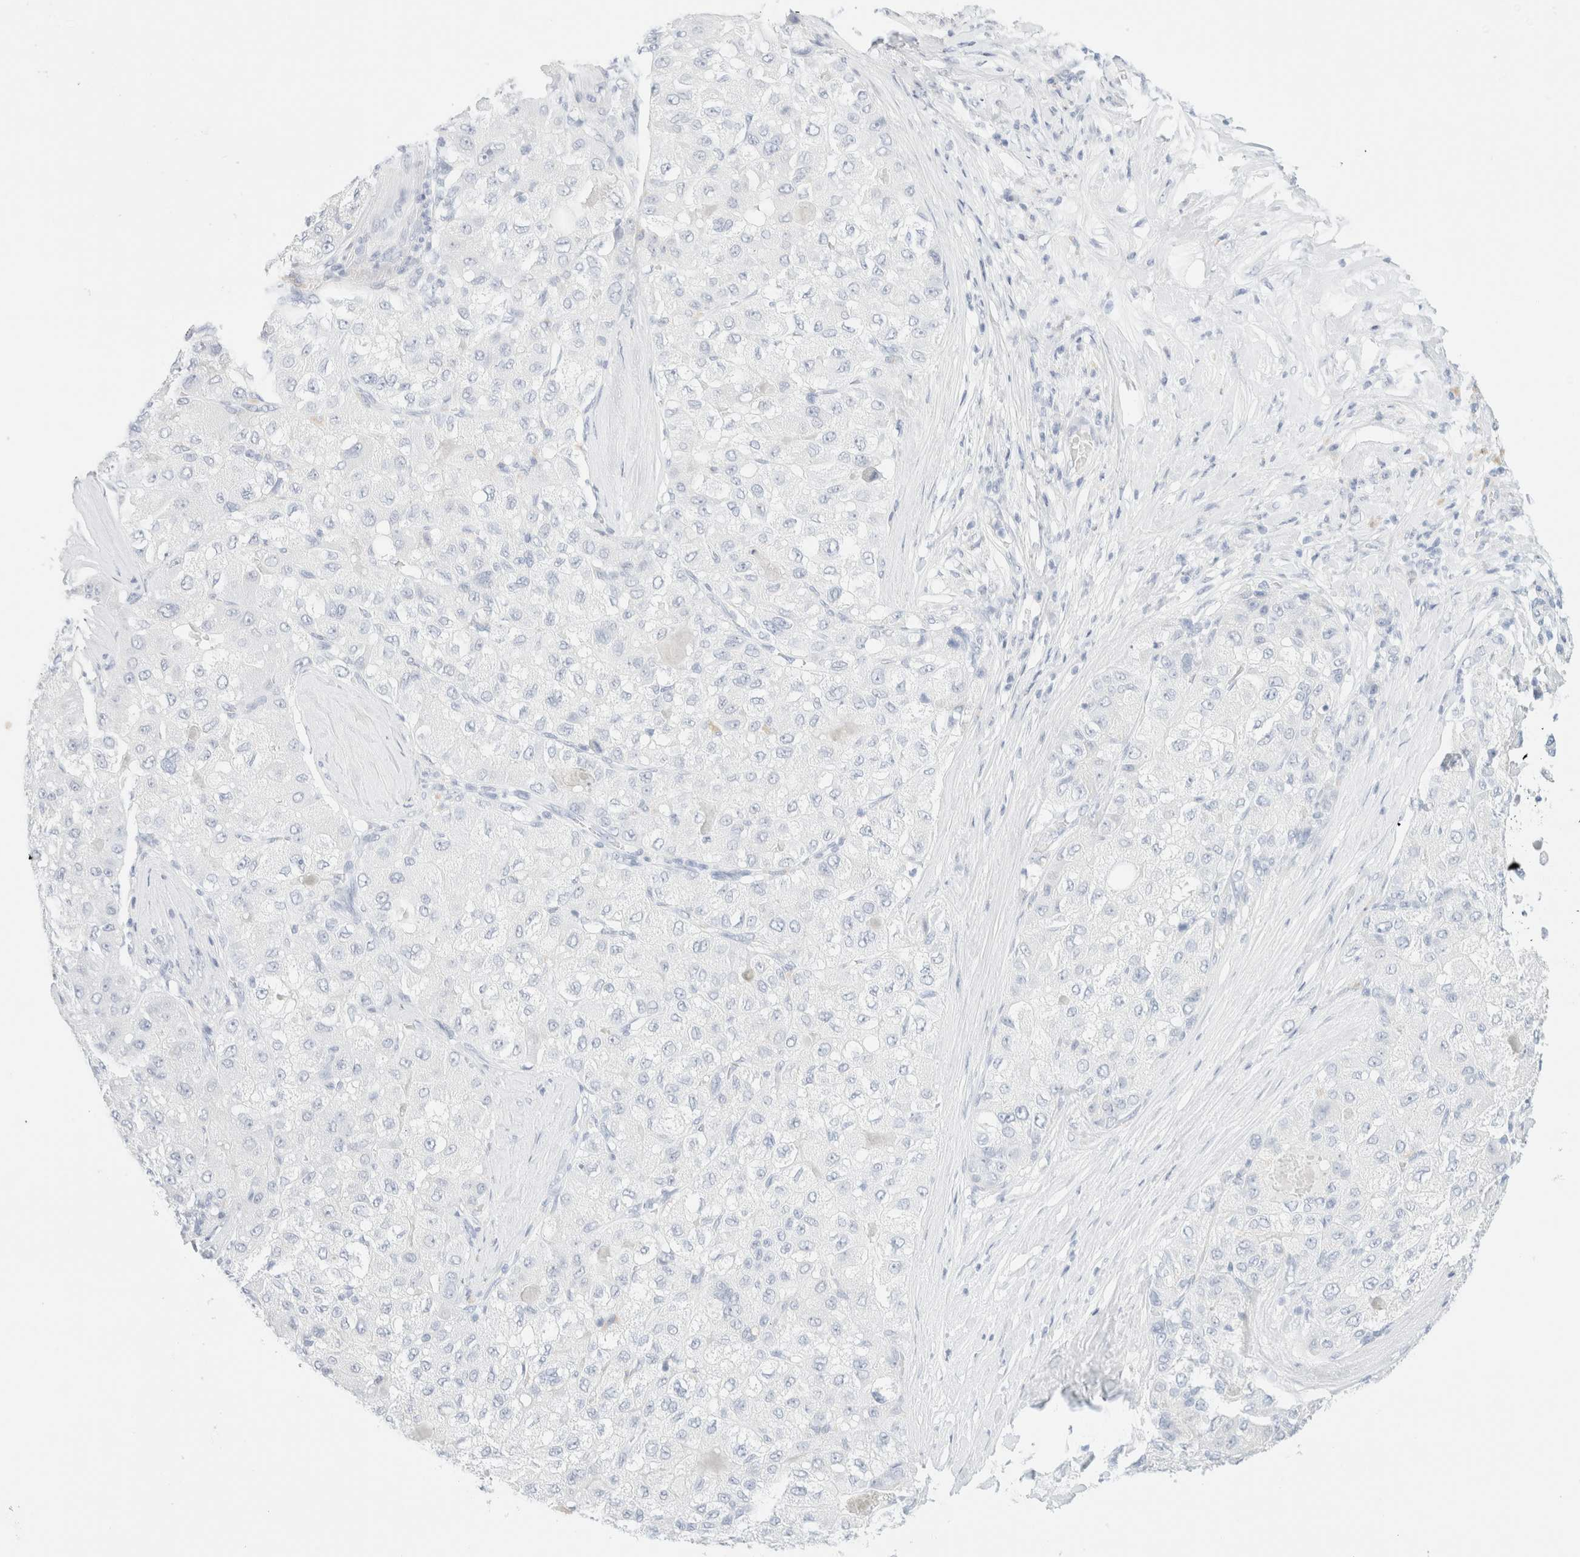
{"staining": {"intensity": "negative", "quantity": "none", "location": "none"}, "tissue": "liver cancer", "cell_type": "Tumor cells", "image_type": "cancer", "snomed": [{"axis": "morphology", "description": "Carcinoma, Hepatocellular, NOS"}, {"axis": "topography", "description": "Liver"}], "caption": "This is a photomicrograph of IHC staining of liver cancer, which shows no positivity in tumor cells.", "gene": "KRT15", "patient": {"sex": "male", "age": 80}}